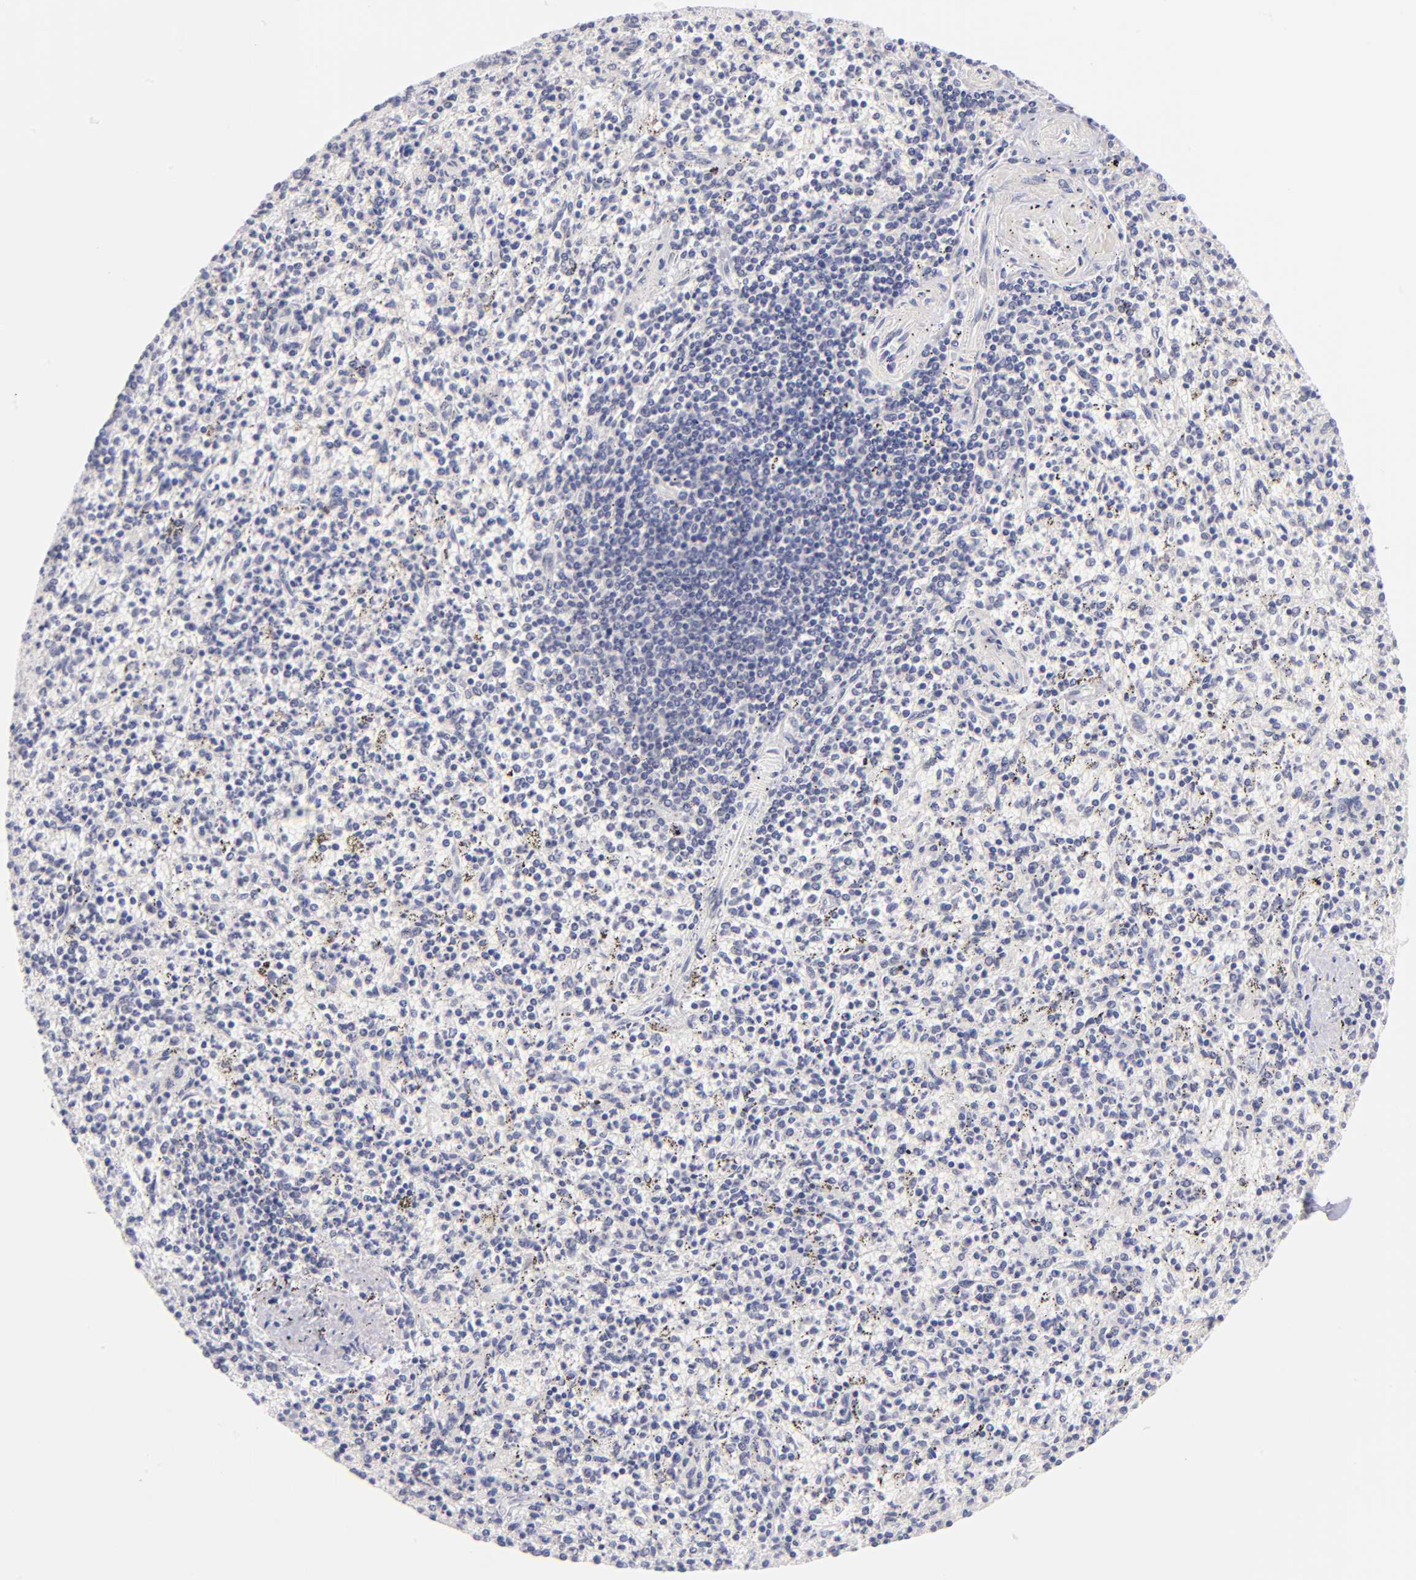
{"staining": {"intensity": "negative", "quantity": "none", "location": "none"}, "tissue": "spleen", "cell_type": "Cells in red pulp", "image_type": "normal", "snomed": [{"axis": "morphology", "description": "Normal tissue, NOS"}, {"axis": "topography", "description": "Spleen"}], "caption": "Immunohistochemistry photomicrograph of benign spleen: human spleen stained with DAB (3,3'-diaminobenzidine) reveals no significant protein staining in cells in red pulp. (Brightfield microscopy of DAB (3,3'-diaminobenzidine) immunohistochemistry at high magnification).", "gene": "SNRPB", "patient": {"sex": "male", "age": 72}}